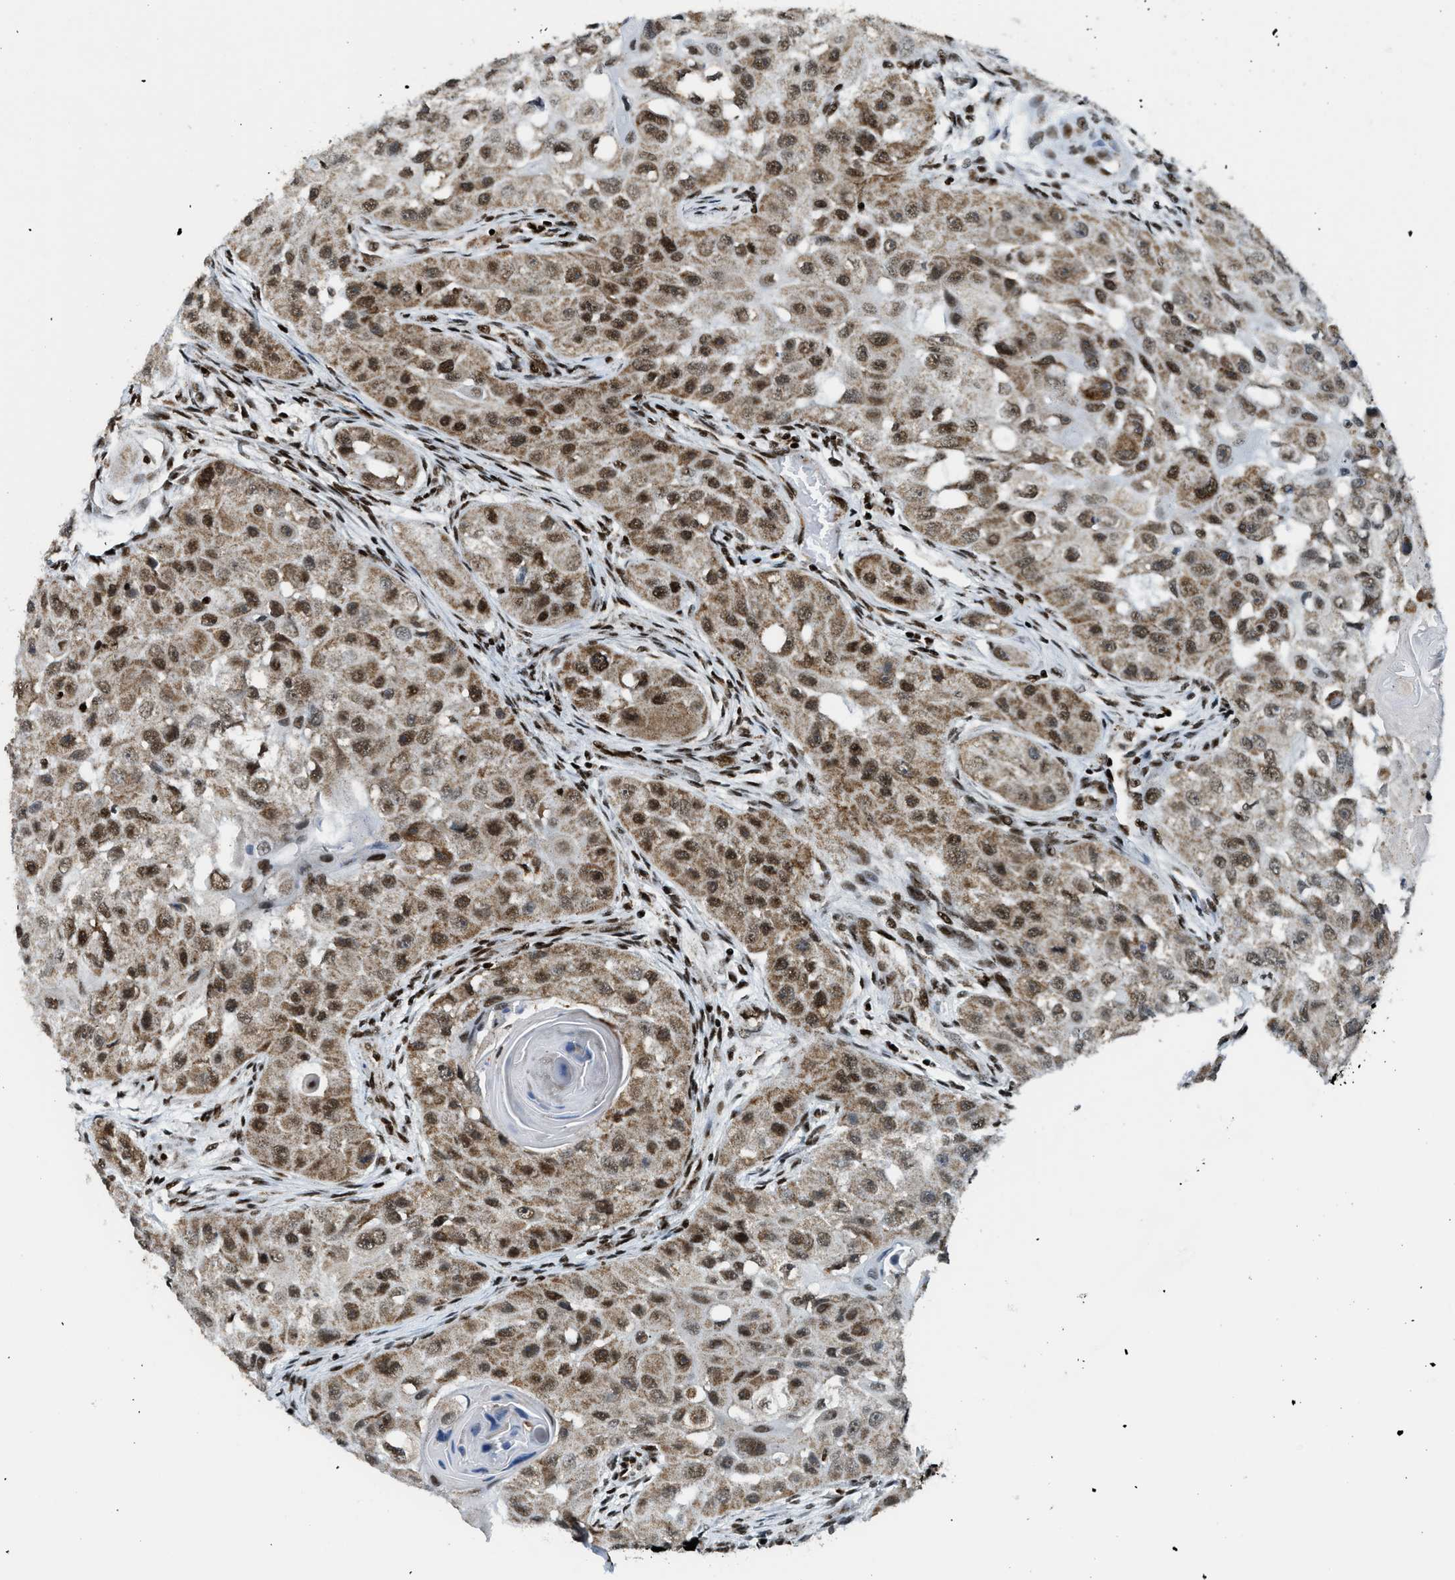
{"staining": {"intensity": "moderate", "quantity": ">75%", "location": "cytoplasmic/membranous,nuclear"}, "tissue": "head and neck cancer", "cell_type": "Tumor cells", "image_type": "cancer", "snomed": [{"axis": "morphology", "description": "Normal tissue, NOS"}, {"axis": "morphology", "description": "Squamous cell carcinoma, NOS"}, {"axis": "topography", "description": "Skeletal muscle"}, {"axis": "topography", "description": "Head-Neck"}], "caption": "Human head and neck cancer (squamous cell carcinoma) stained for a protein (brown) displays moderate cytoplasmic/membranous and nuclear positive staining in about >75% of tumor cells.", "gene": "GABPB1", "patient": {"sex": "male", "age": 51}}